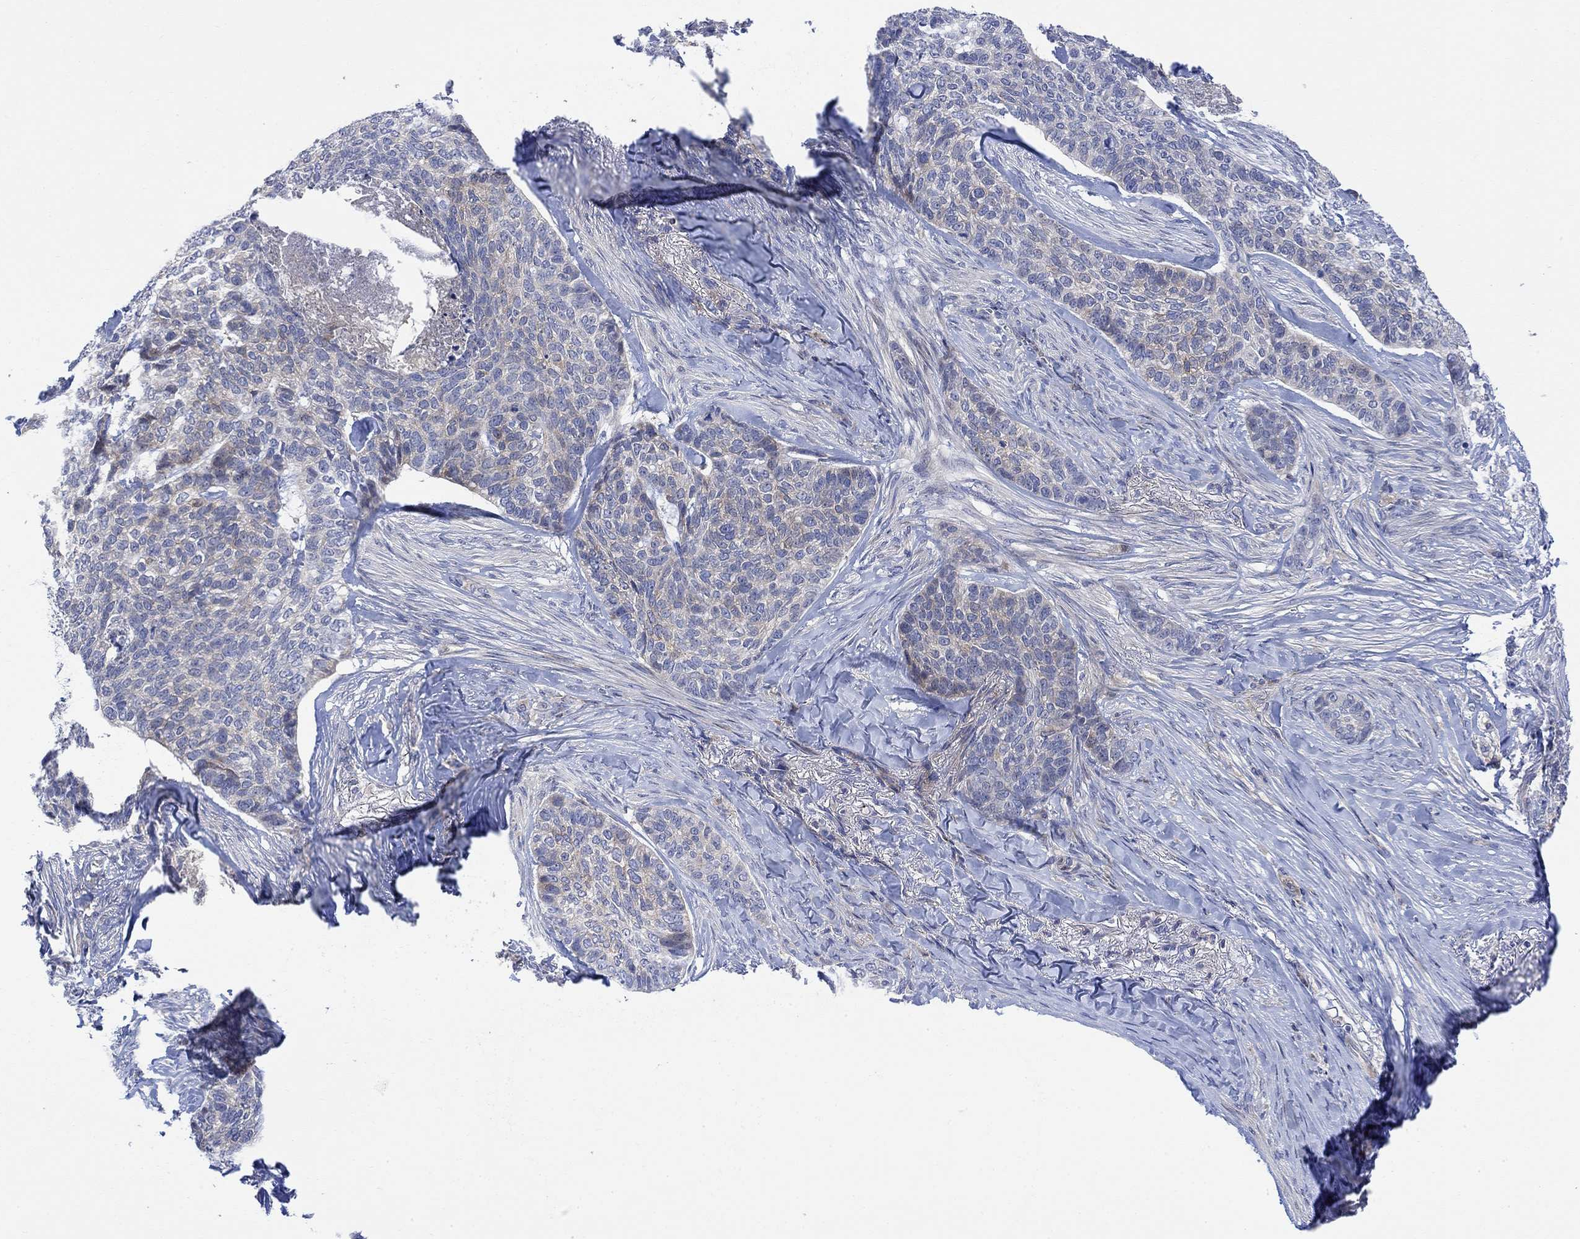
{"staining": {"intensity": "moderate", "quantity": "<25%", "location": "cytoplasmic/membranous"}, "tissue": "skin cancer", "cell_type": "Tumor cells", "image_type": "cancer", "snomed": [{"axis": "morphology", "description": "Basal cell carcinoma"}, {"axis": "topography", "description": "Skin"}], "caption": "Protein analysis of skin basal cell carcinoma tissue reveals moderate cytoplasmic/membranous staining in approximately <25% of tumor cells.", "gene": "ARSK", "patient": {"sex": "female", "age": 69}}